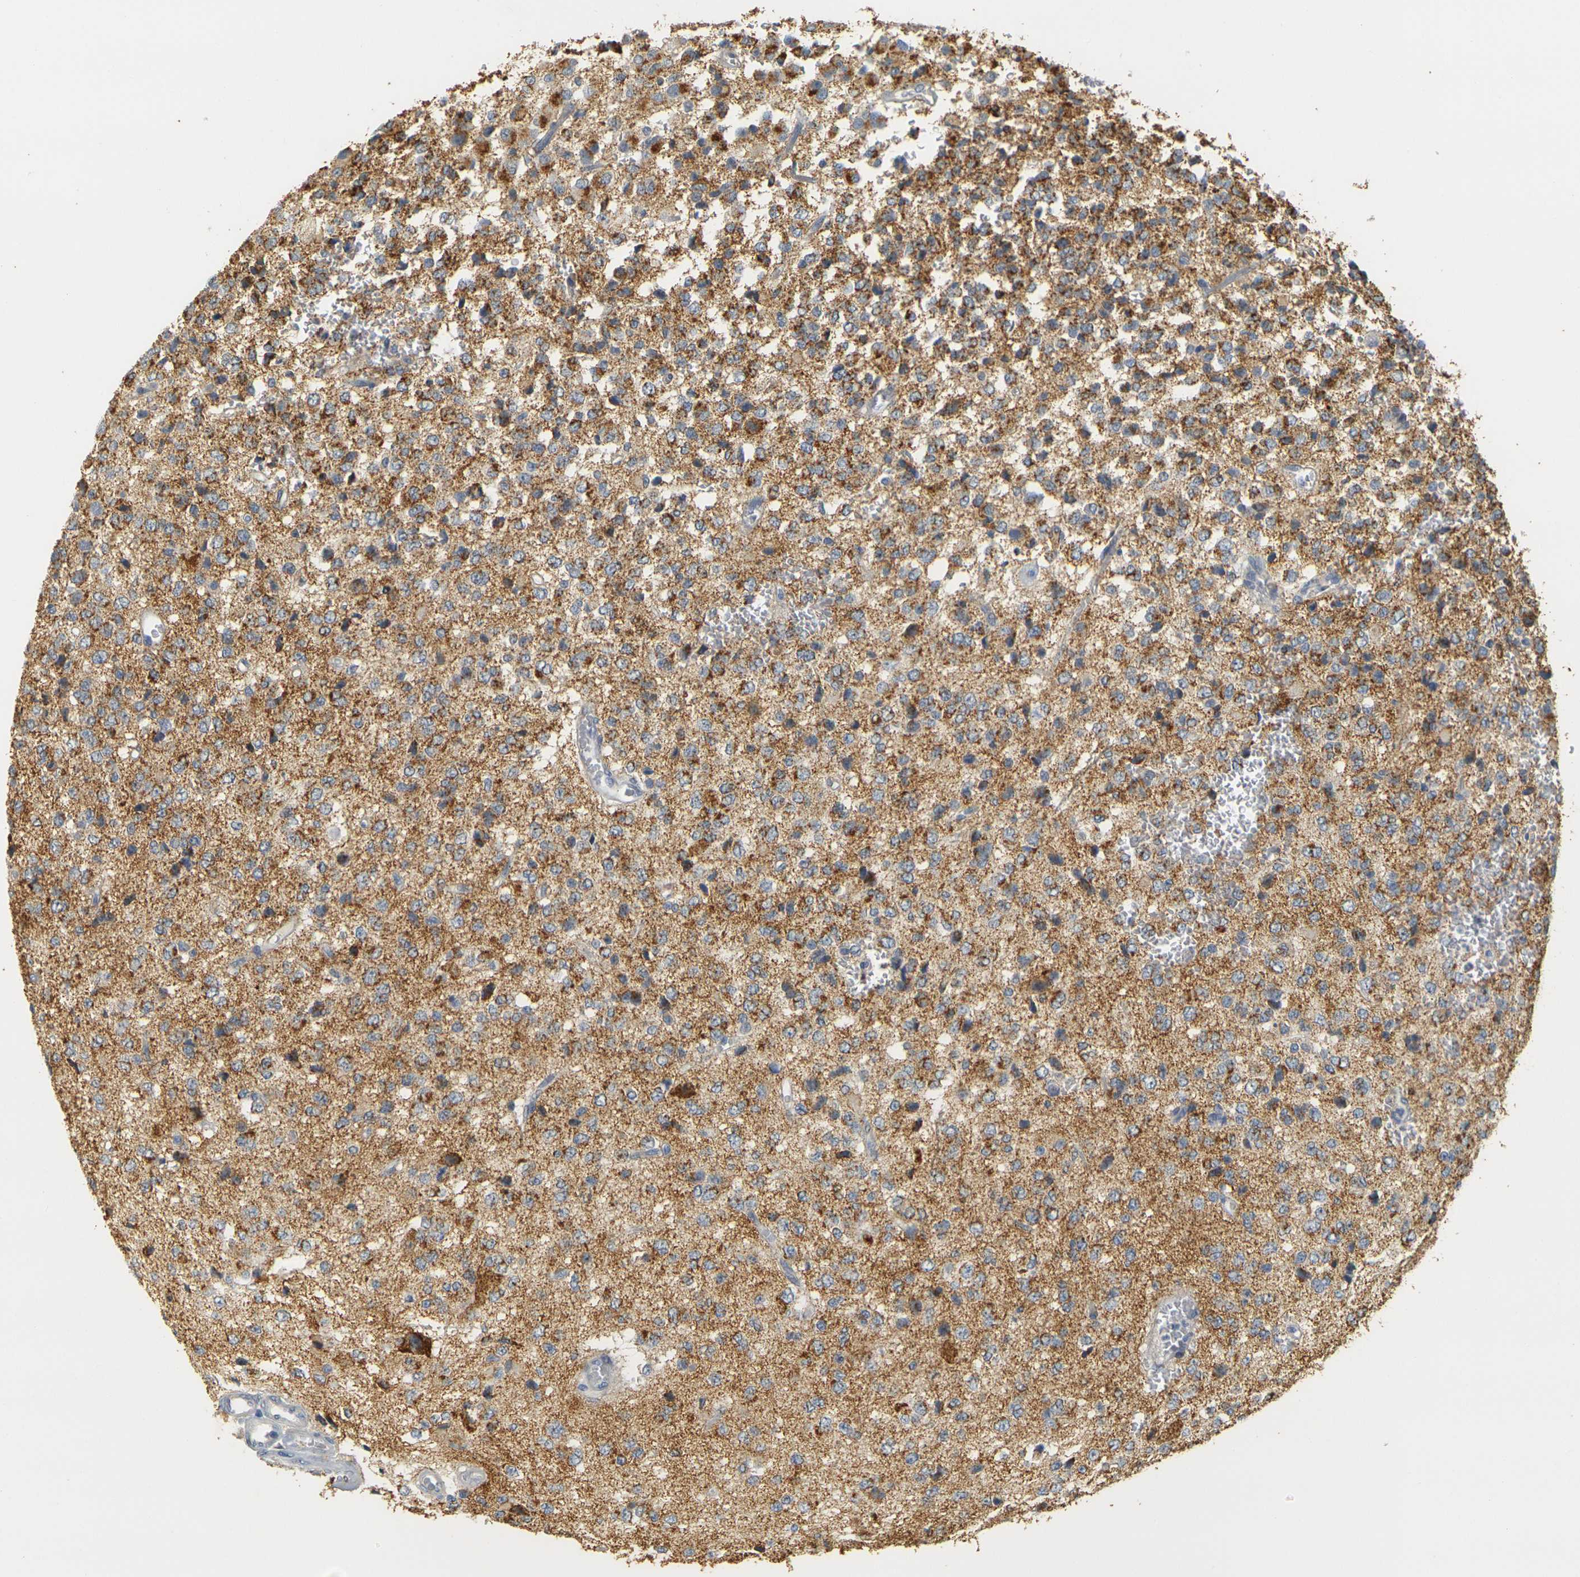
{"staining": {"intensity": "moderate", "quantity": ">75%", "location": "cytoplasmic/membranous"}, "tissue": "glioma", "cell_type": "Tumor cells", "image_type": "cancer", "snomed": [{"axis": "morphology", "description": "Glioma, malignant, High grade"}, {"axis": "topography", "description": "pancreas cauda"}], "caption": "Protein expression analysis of glioma reveals moderate cytoplasmic/membranous expression in approximately >75% of tumor cells.", "gene": "GDAP1", "patient": {"sex": "male", "age": 60}}